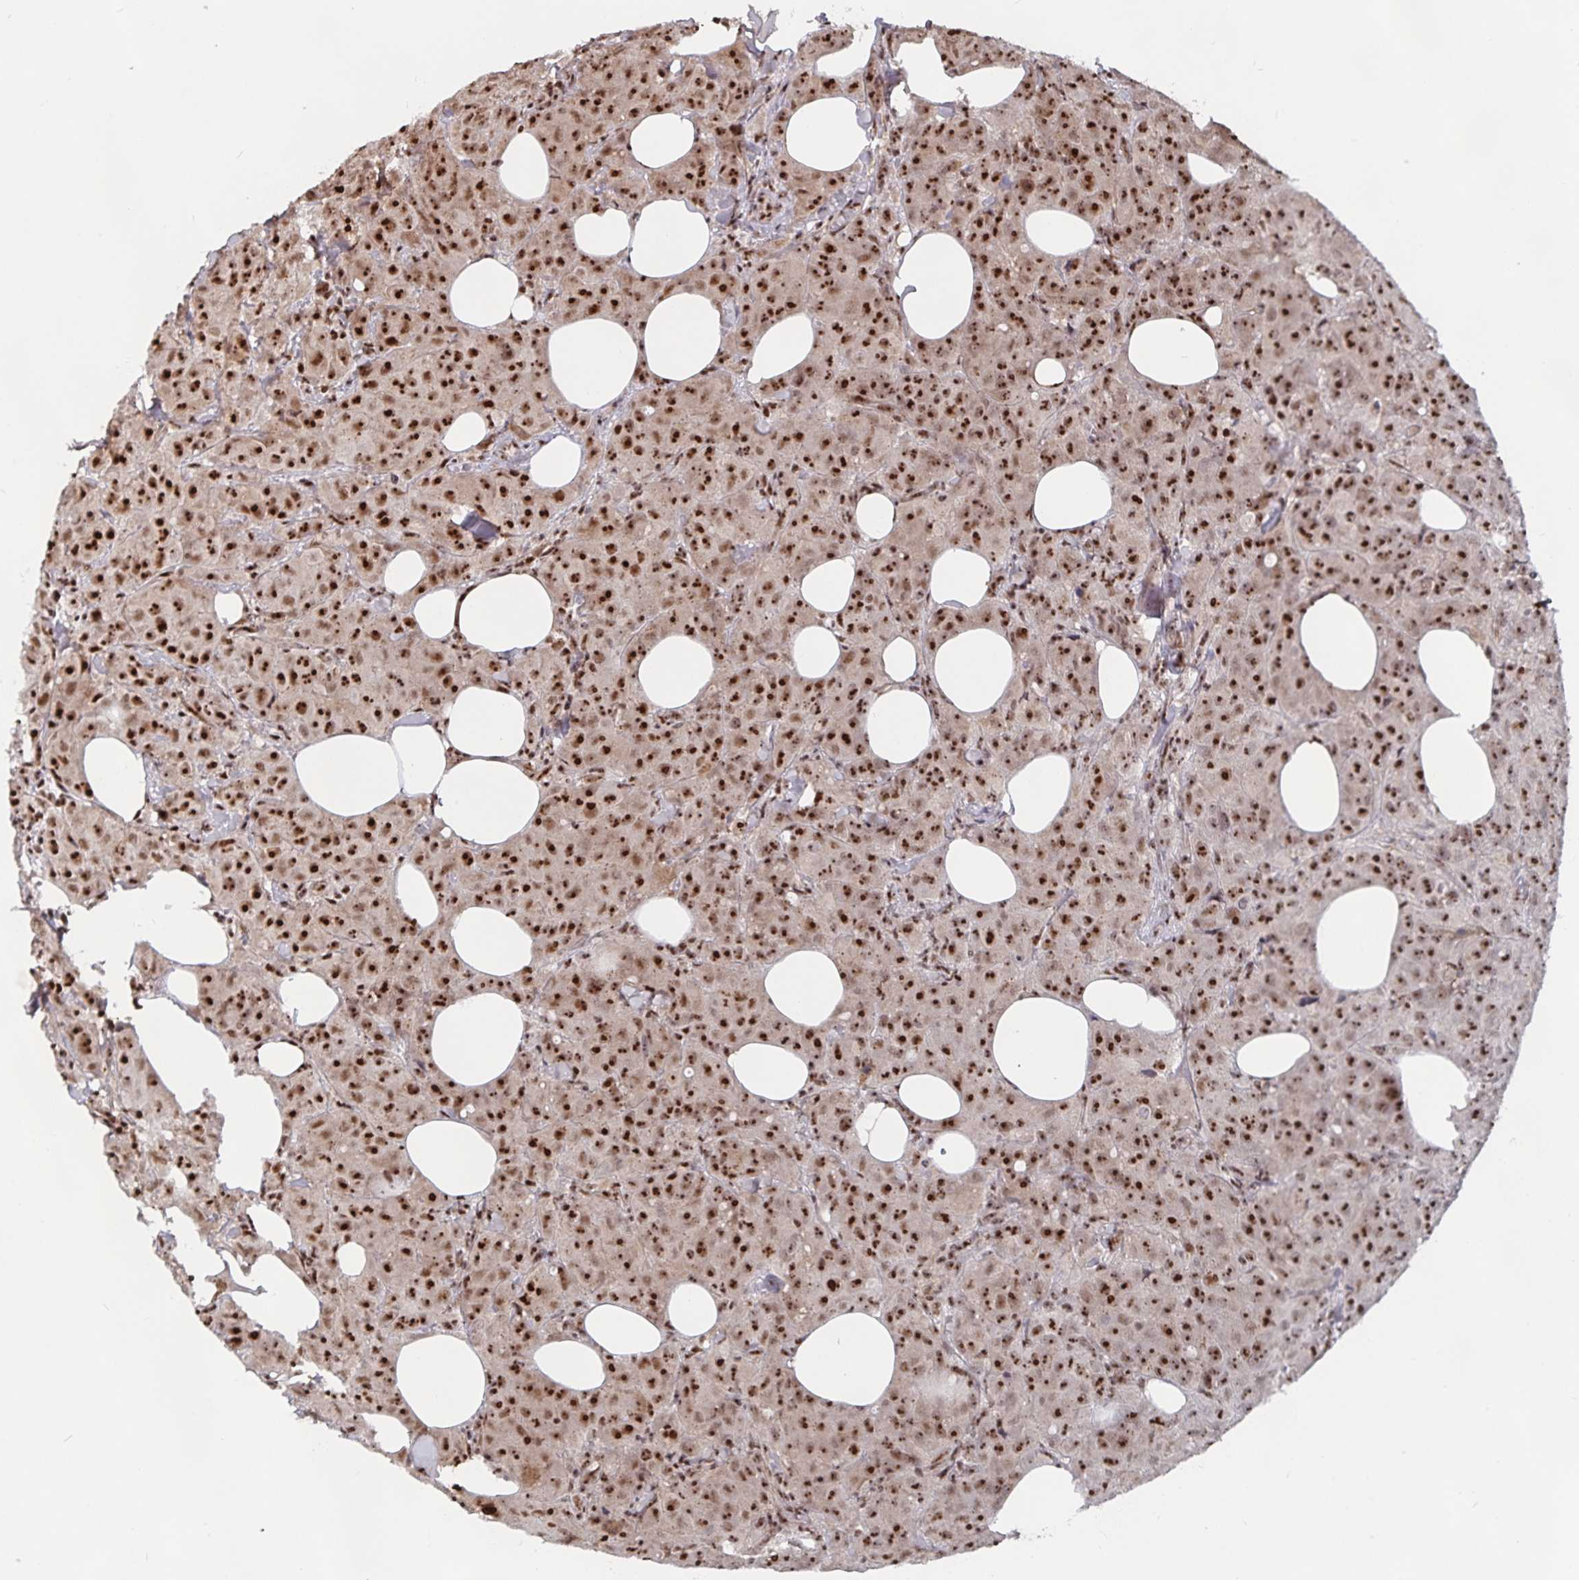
{"staining": {"intensity": "strong", "quantity": ">75%", "location": "nuclear"}, "tissue": "breast cancer", "cell_type": "Tumor cells", "image_type": "cancer", "snomed": [{"axis": "morphology", "description": "Normal tissue, NOS"}, {"axis": "morphology", "description": "Duct carcinoma"}, {"axis": "topography", "description": "Breast"}], "caption": "The histopathology image reveals a brown stain indicating the presence of a protein in the nuclear of tumor cells in breast cancer (invasive ductal carcinoma). The staining was performed using DAB (3,3'-diaminobenzidine) to visualize the protein expression in brown, while the nuclei were stained in blue with hematoxylin (Magnification: 20x).", "gene": "LAS1L", "patient": {"sex": "female", "age": 43}}